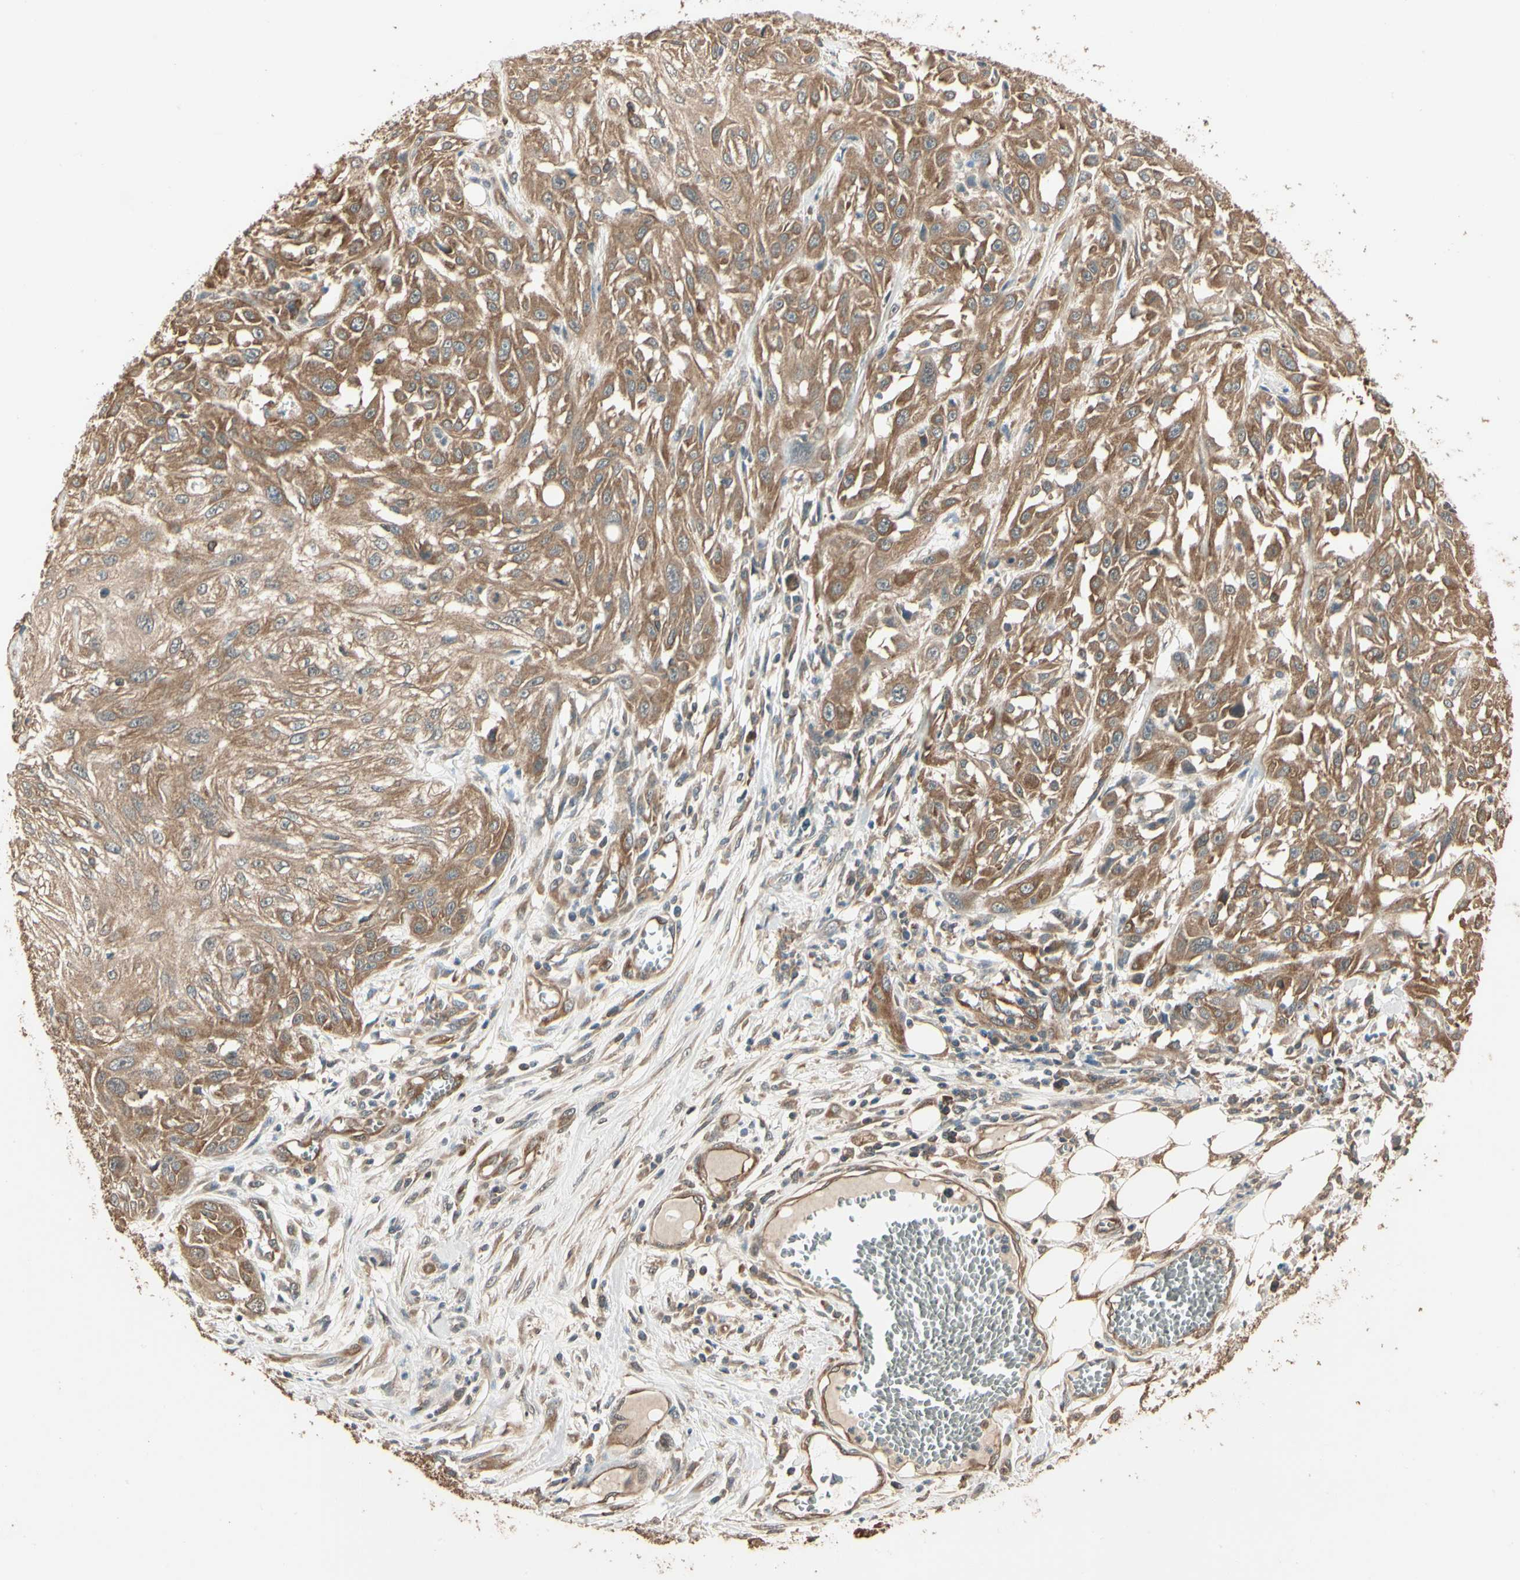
{"staining": {"intensity": "moderate", "quantity": ">75%", "location": "cytoplasmic/membranous"}, "tissue": "skin cancer", "cell_type": "Tumor cells", "image_type": "cancer", "snomed": [{"axis": "morphology", "description": "Squamous cell carcinoma, NOS"}, {"axis": "topography", "description": "Skin"}], "caption": "DAB immunohistochemical staining of human skin squamous cell carcinoma displays moderate cytoplasmic/membranous protein staining in approximately >75% of tumor cells.", "gene": "CCT7", "patient": {"sex": "male", "age": 75}}